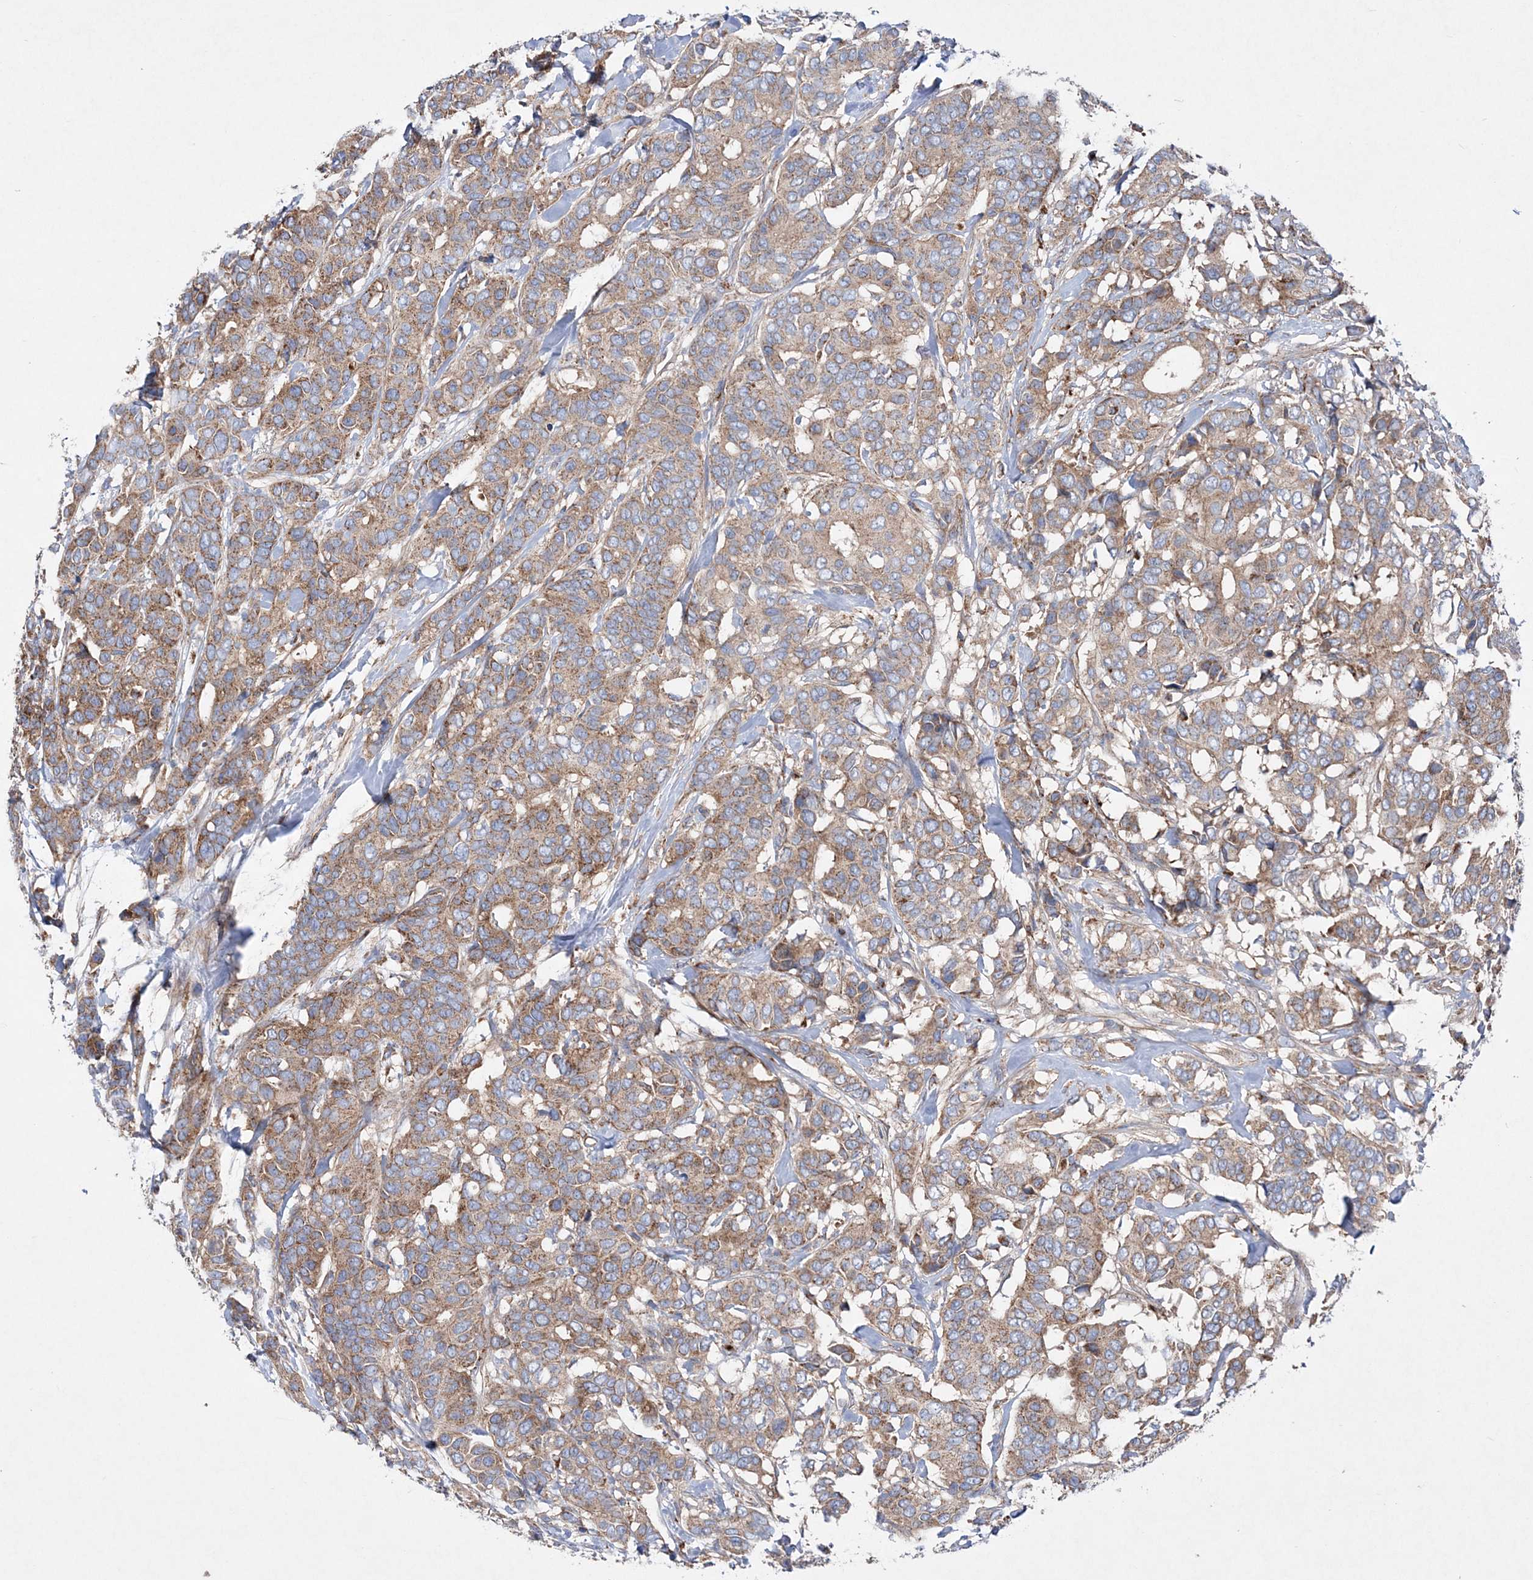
{"staining": {"intensity": "weak", "quantity": ">75%", "location": "cytoplasmic/membranous"}, "tissue": "breast cancer", "cell_type": "Tumor cells", "image_type": "cancer", "snomed": [{"axis": "morphology", "description": "Duct carcinoma"}, {"axis": "topography", "description": "Breast"}], "caption": "There is low levels of weak cytoplasmic/membranous positivity in tumor cells of intraductal carcinoma (breast), as demonstrated by immunohistochemical staining (brown color).", "gene": "NGLY1", "patient": {"sex": "female", "age": 87}}